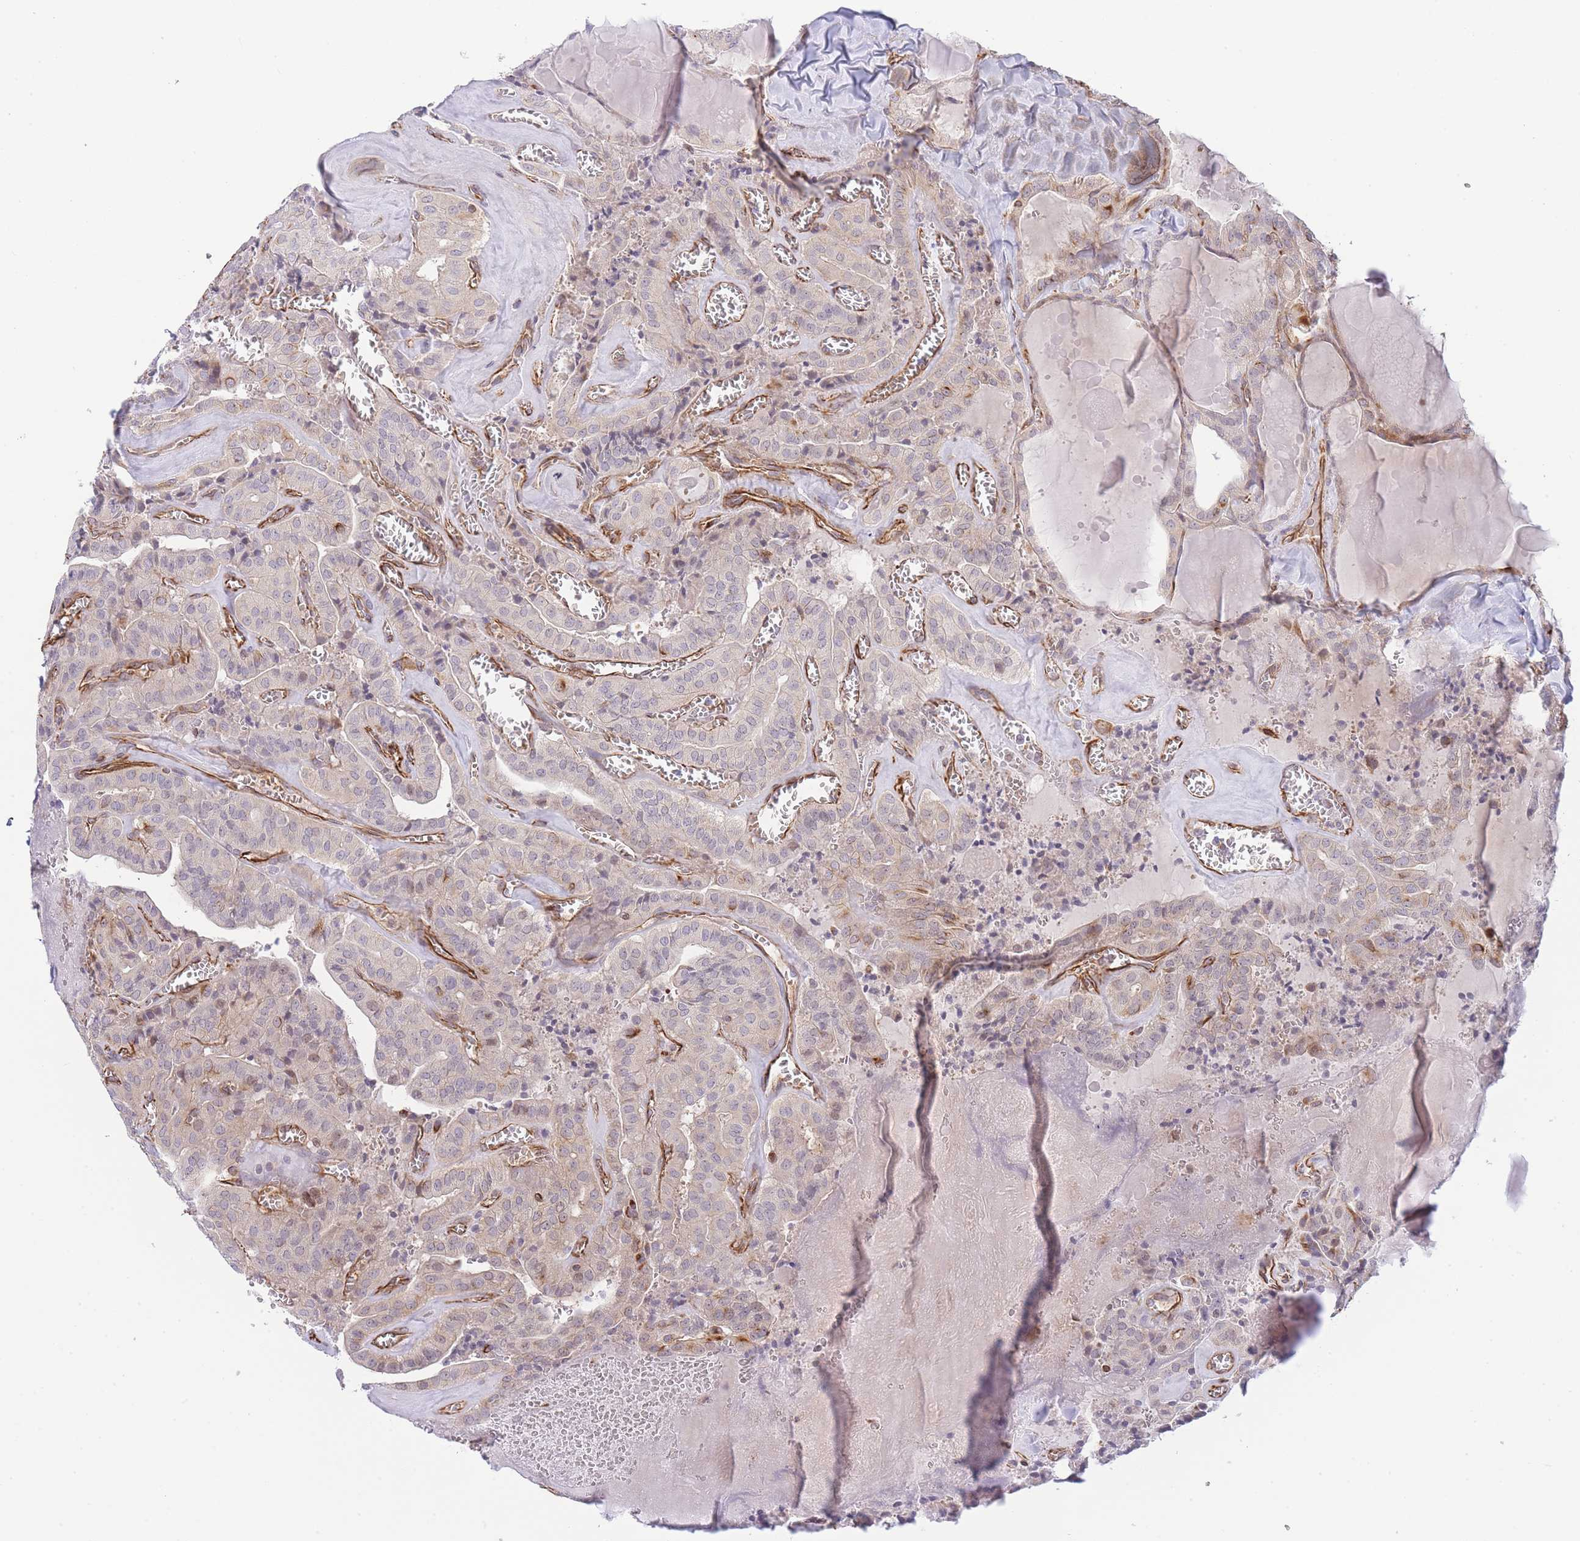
{"staining": {"intensity": "negative", "quantity": "none", "location": "none"}, "tissue": "thyroid cancer", "cell_type": "Tumor cells", "image_type": "cancer", "snomed": [{"axis": "morphology", "description": "Papillary adenocarcinoma, NOS"}, {"axis": "topography", "description": "Thyroid gland"}], "caption": "This is a image of IHC staining of papillary adenocarcinoma (thyroid), which shows no positivity in tumor cells.", "gene": "ECPAS", "patient": {"sex": "male", "age": 52}}